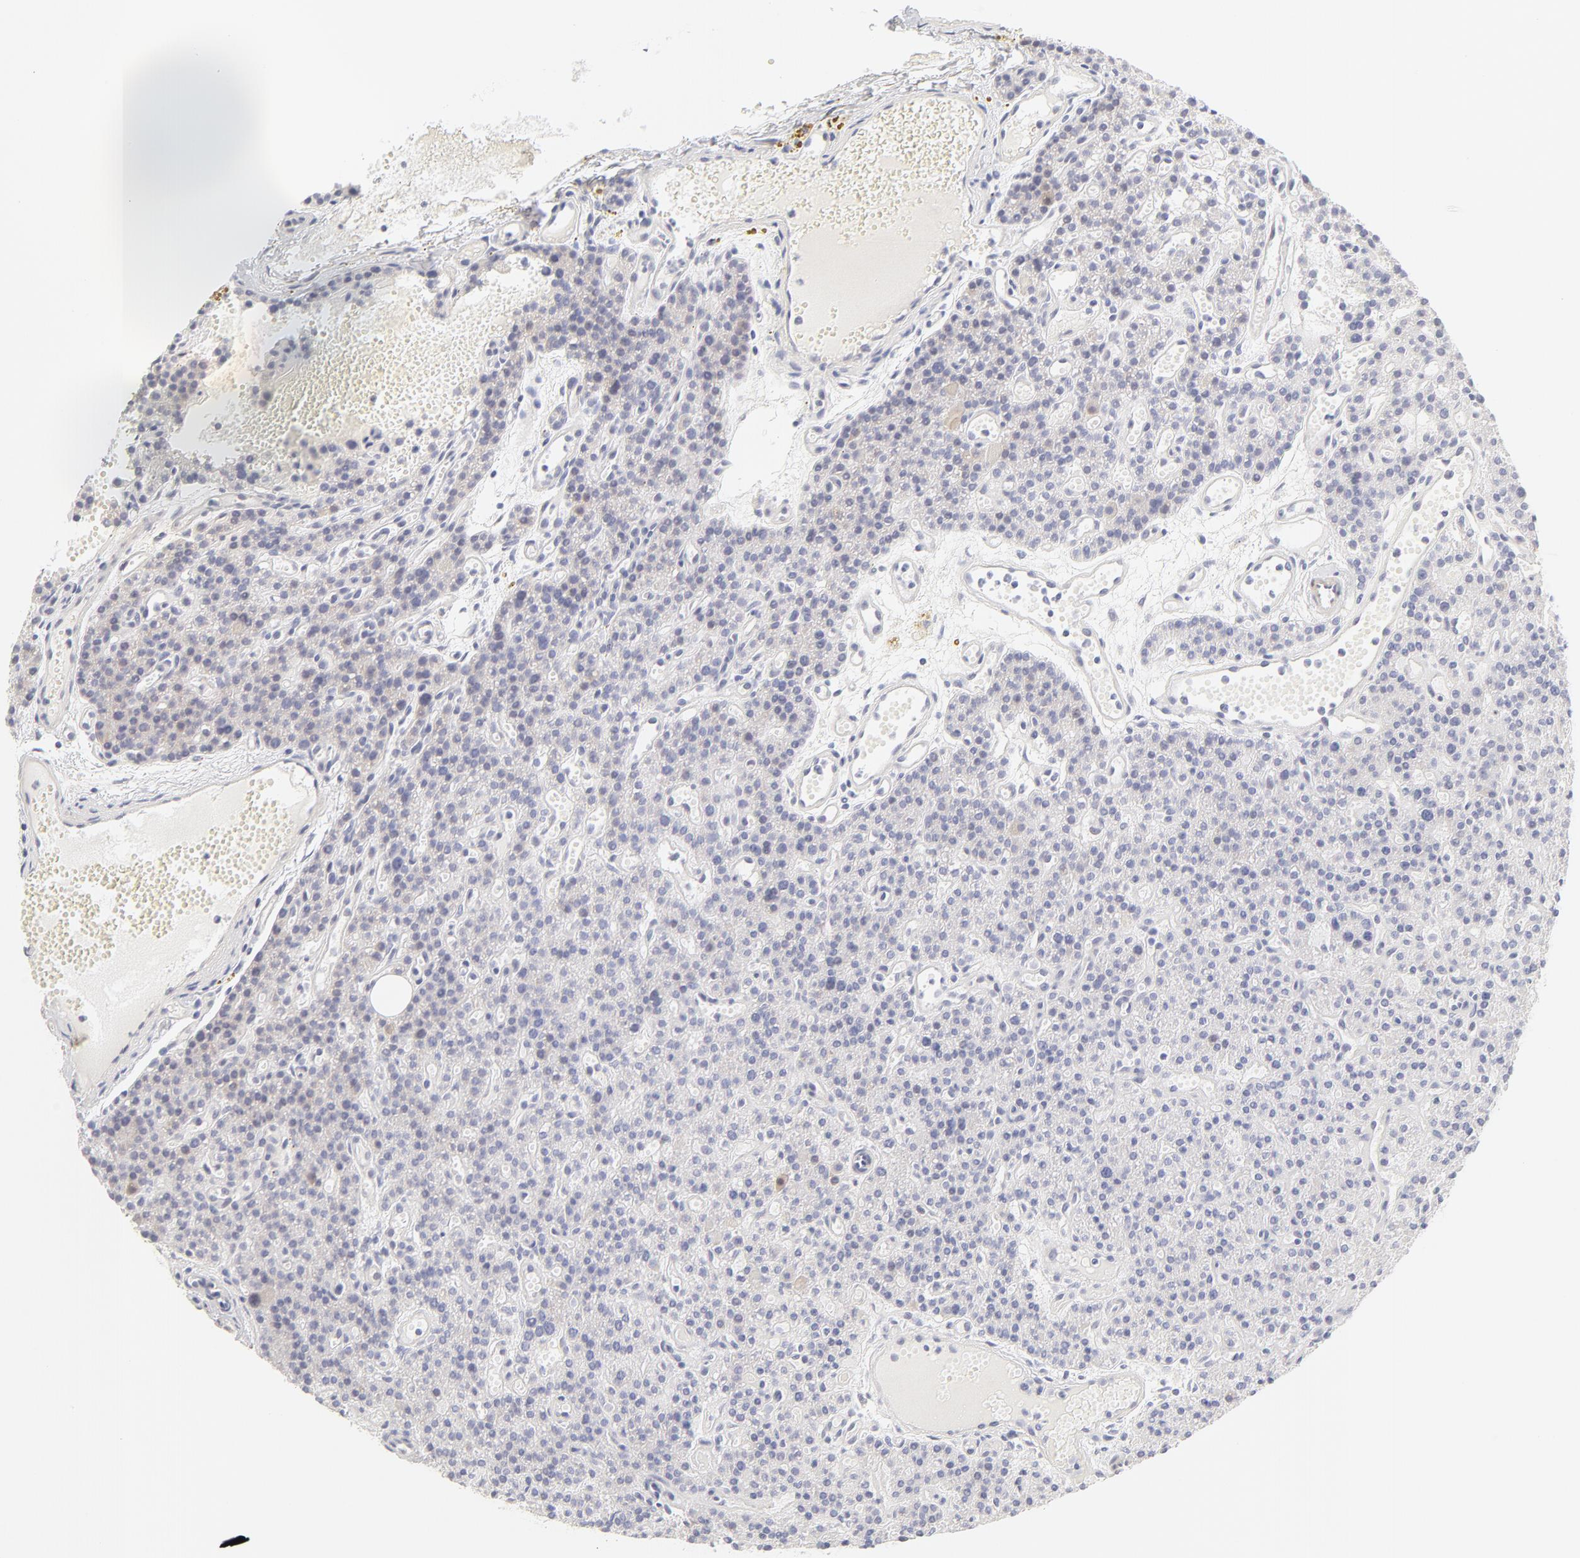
{"staining": {"intensity": "negative", "quantity": "none", "location": "none"}, "tissue": "parathyroid gland", "cell_type": "Glandular cells", "image_type": "normal", "snomed": [{"axis": "morphology", "description": "Normal tissue, NOS"}, {"axis": "topography", "description": "Parathyroid gland"}], "caption": "A photomicrograph of parathyroid gland stained for a protein shows no brown staining in glandular cells. (Immunohistochemistry, brightfield microscopy, high magnification).", "gene": "NPNT", "patient": {"sex": "male", "age": 25}}